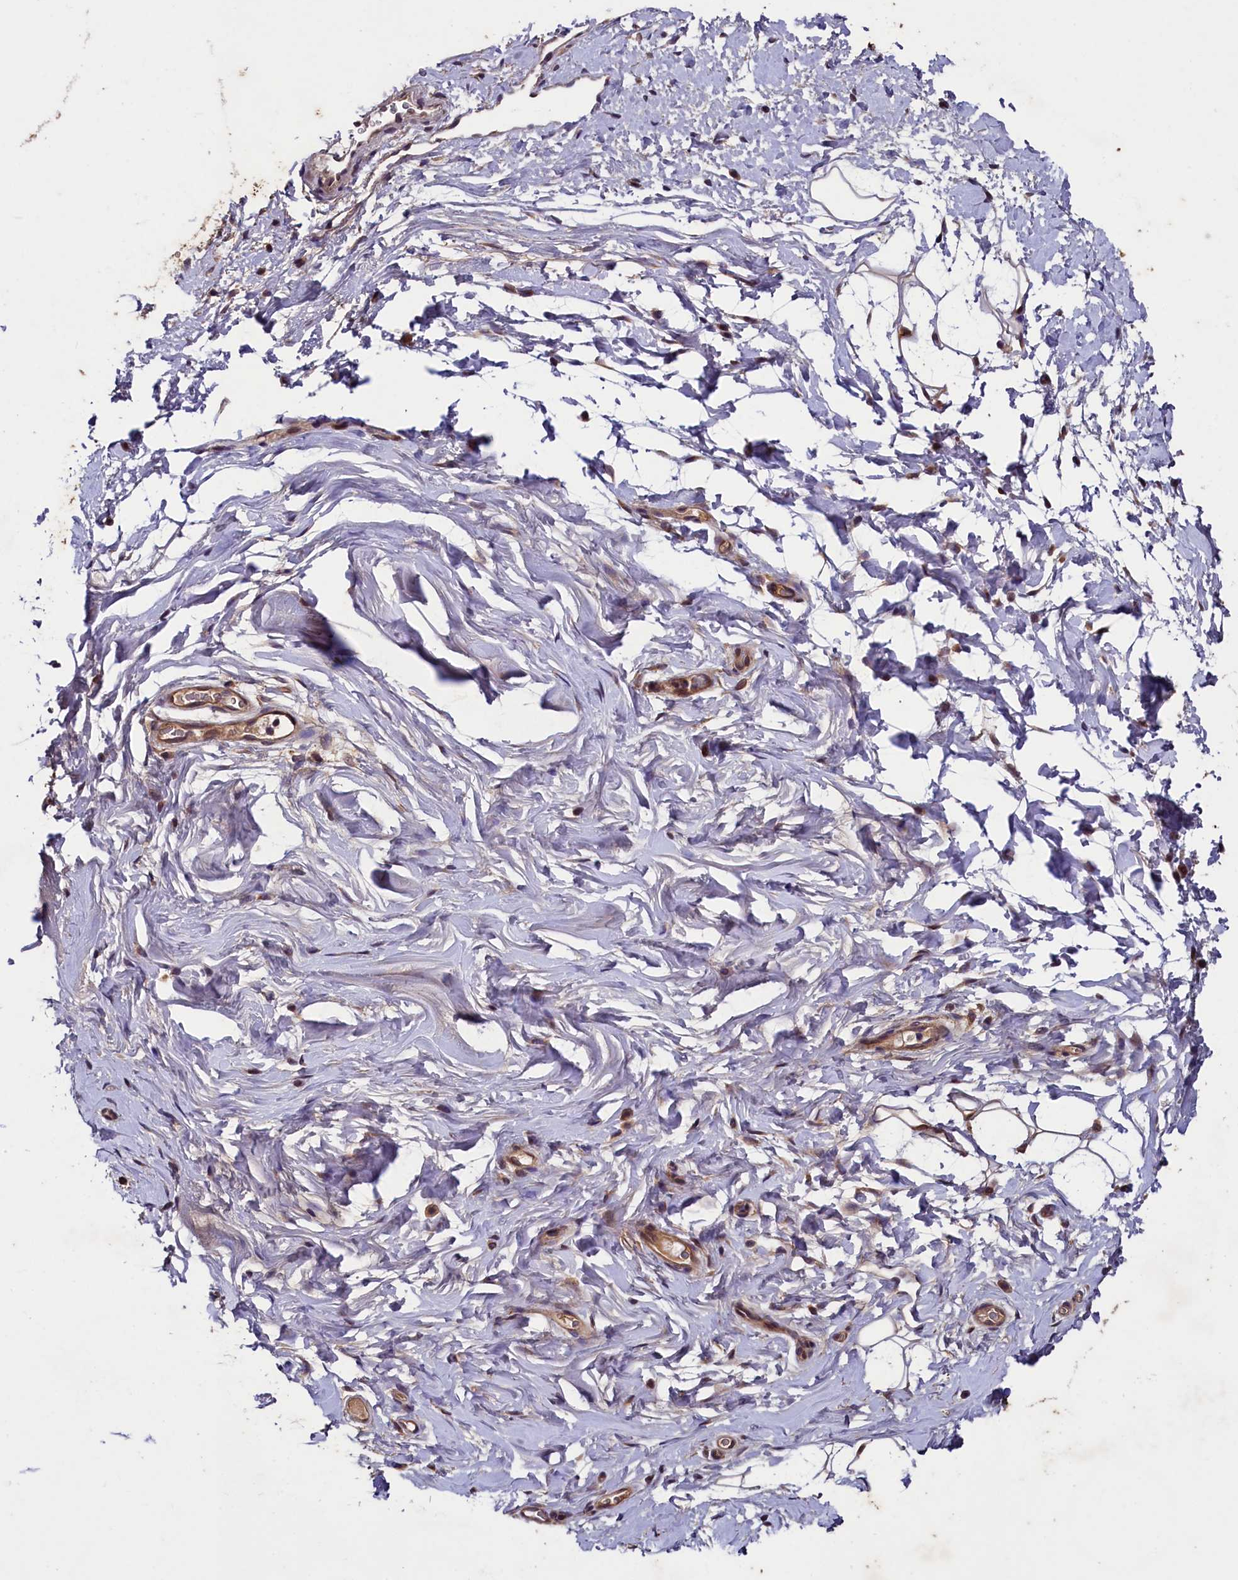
{"staining": {"intensity": "moderate", "quantity": ">75%", "location": "nuclear"}, "tissue": "adipose tissue", "cell_type": "Adipocytes", "image_type": "normal", "snomed": [{"axis": "morphology", "description": "Normal tissue, NOS"}, {"axis": "topography", "description": "Breast"}], "caption": "The photomicrograph demonstrates staining of normal adipose tissue, revealing moderate nuclear protein positivity (brown color) within adipocytes.", "gene": "BLTP3B", "patient": {"sex": "female", "age": 26}}